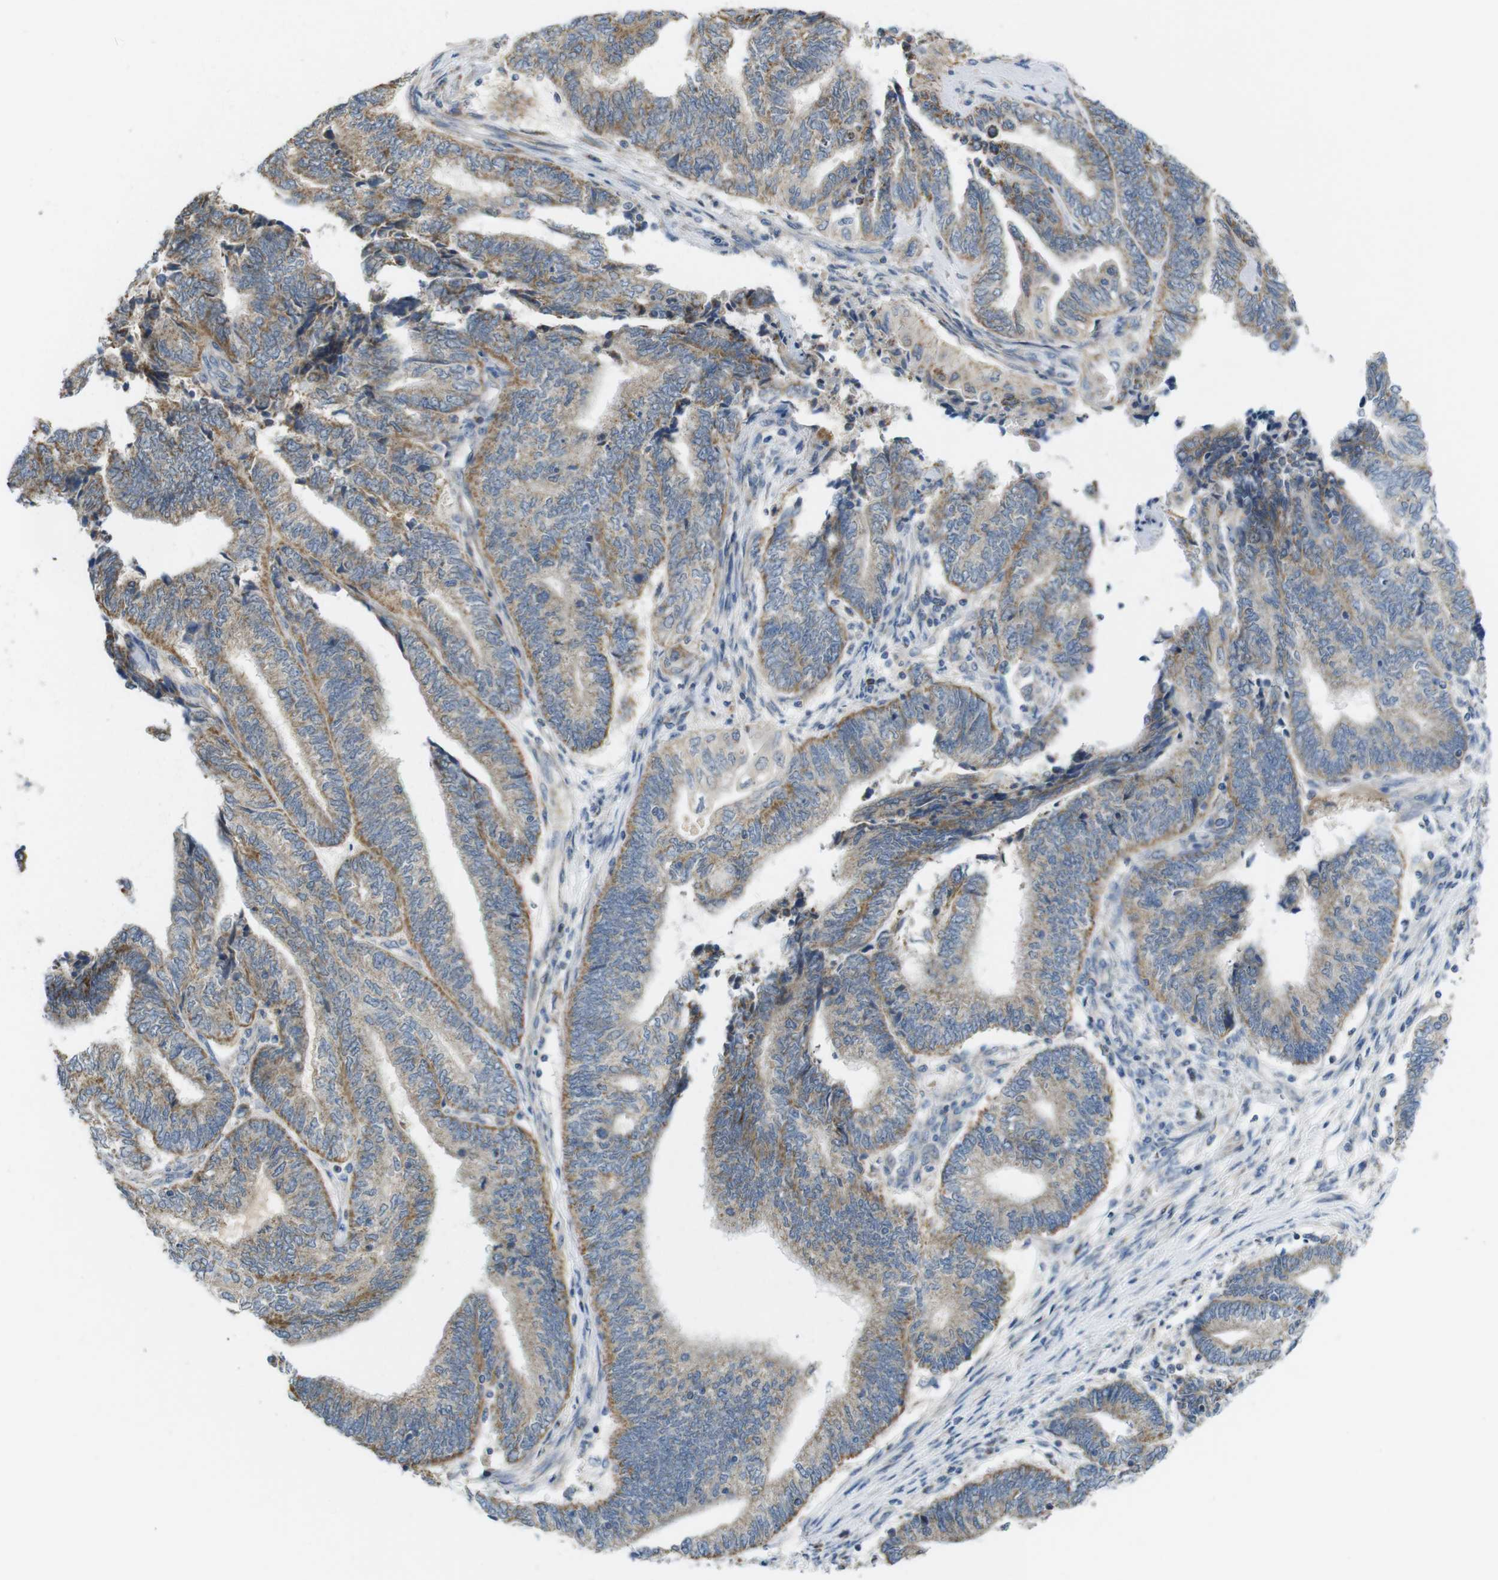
{"staining": {"intensity": "moderate", "quantity": ">75%", "location": "cytoplasmic/membranous"}, "tissue": "endometrial cancer", "cell_type": "Tumor cells", "image_type": "cancer", "snomed": [{"axis": "morphology", "description": "Adenocarcinoma, NOS"}, {"axis": "topography", "description": "Uterus"}, {"axis": "topography", "description": "Endometrium"}], "caption": "Endometrial cancer (adenocarcinoma) tissue displays moderate cytoplasmic/membranous expression in approximately >75% of tumor cells", "gene": "MARCHF1", "patient": {"sex": "female", "age": 70}}